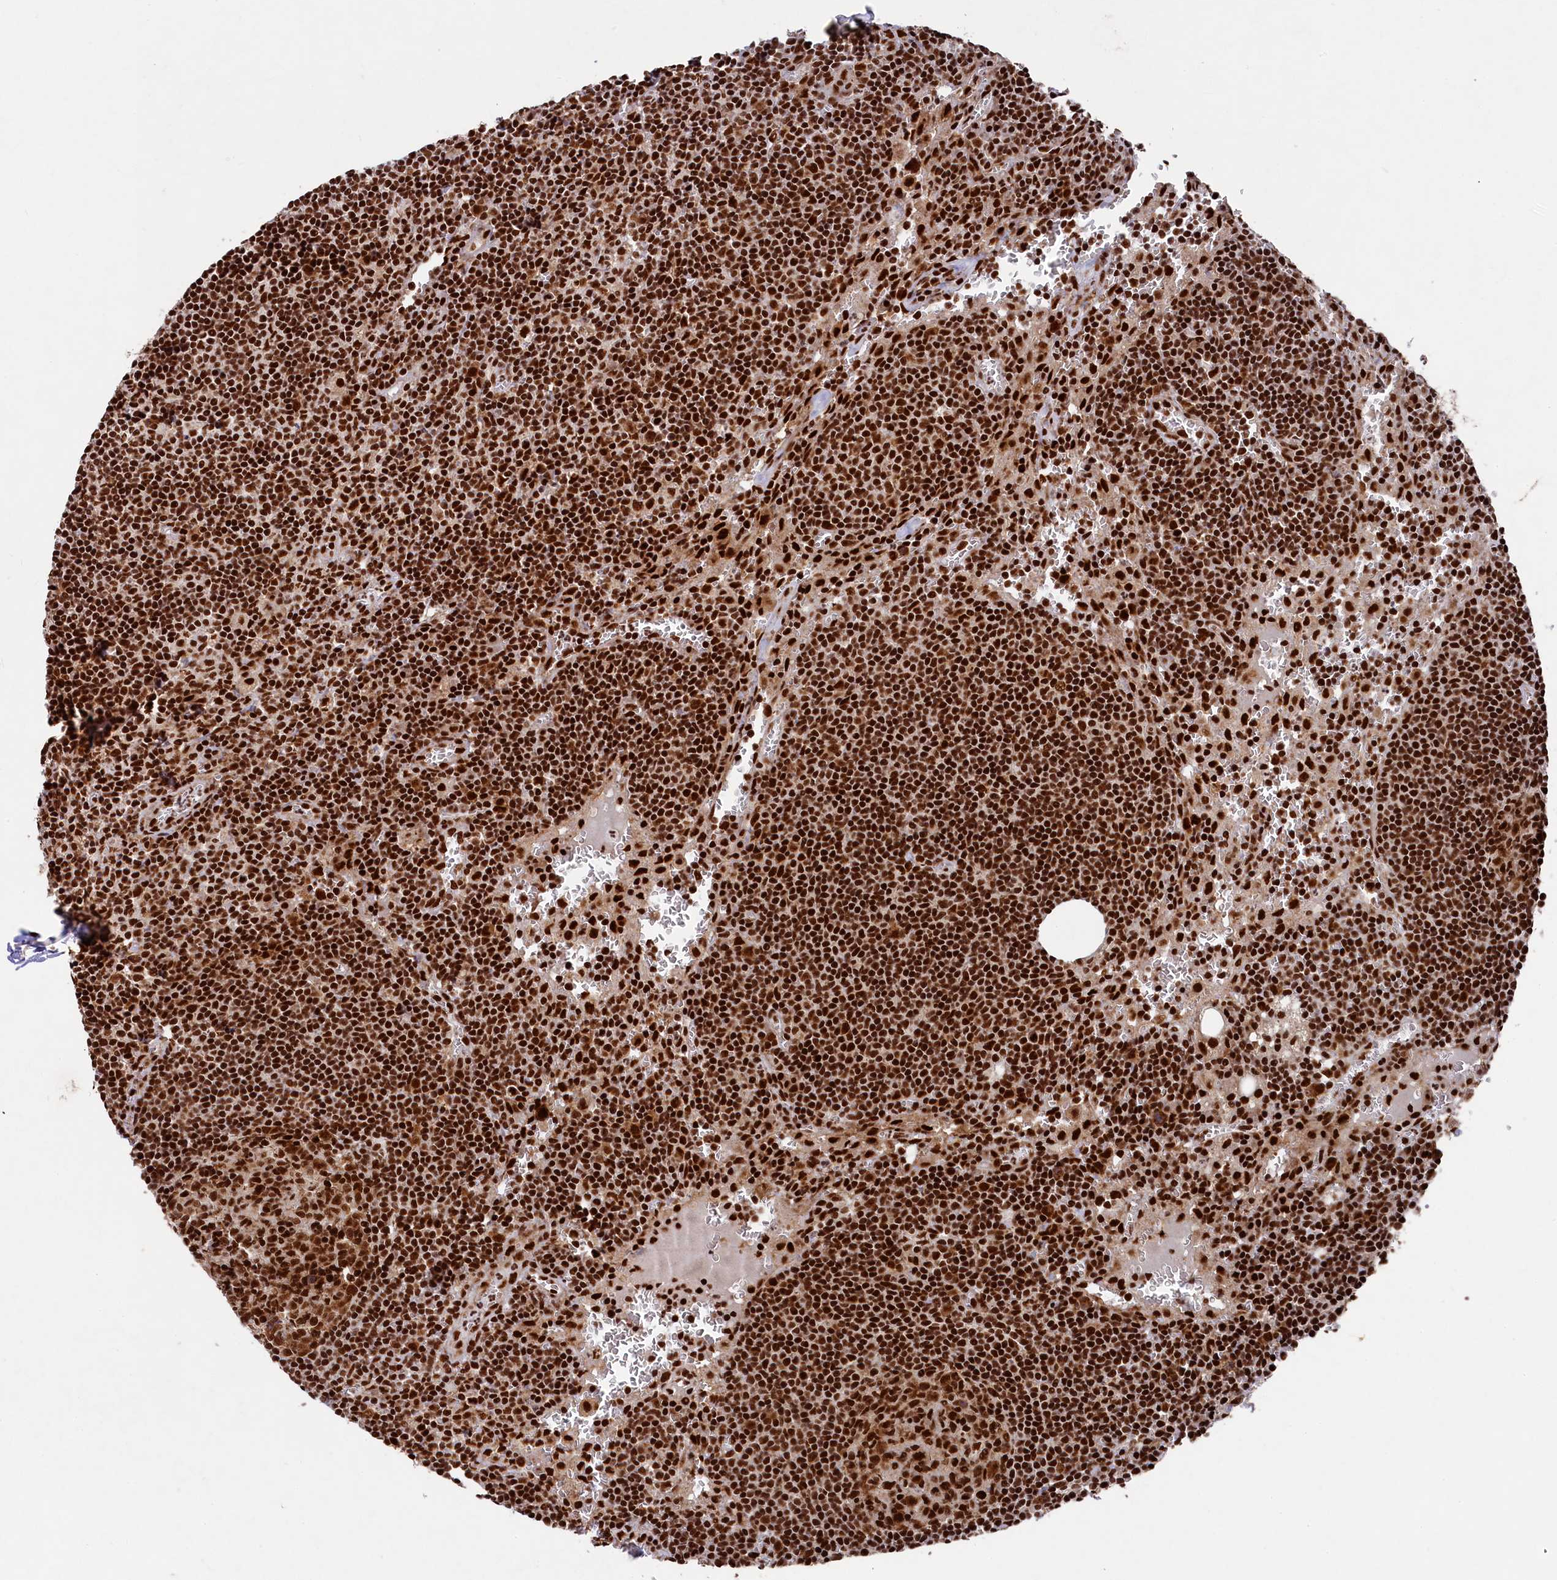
{"staining": {"intensity": "strong", "quantity": ">75%", "location": "nuclear"}, "tissue": "lymph node", "cell_type": "Germinal center cells", "image_type": "normal", "snomed": [{"axis": "morphology", "description": "Normal tissue, NOS"}, {"axis": "topography", "description": "Lymph node"}], "caption": "Immunohistochemistry image of benign lymph node: lymph node stained using immunohistochemistry exhibits high levels of strong protein expression localized specifically in the nuclear of germinal center cells, appearing as a nuclear brown color.", "gene": "PRPF31", "patient": {"sex": "female", "age": 73}}